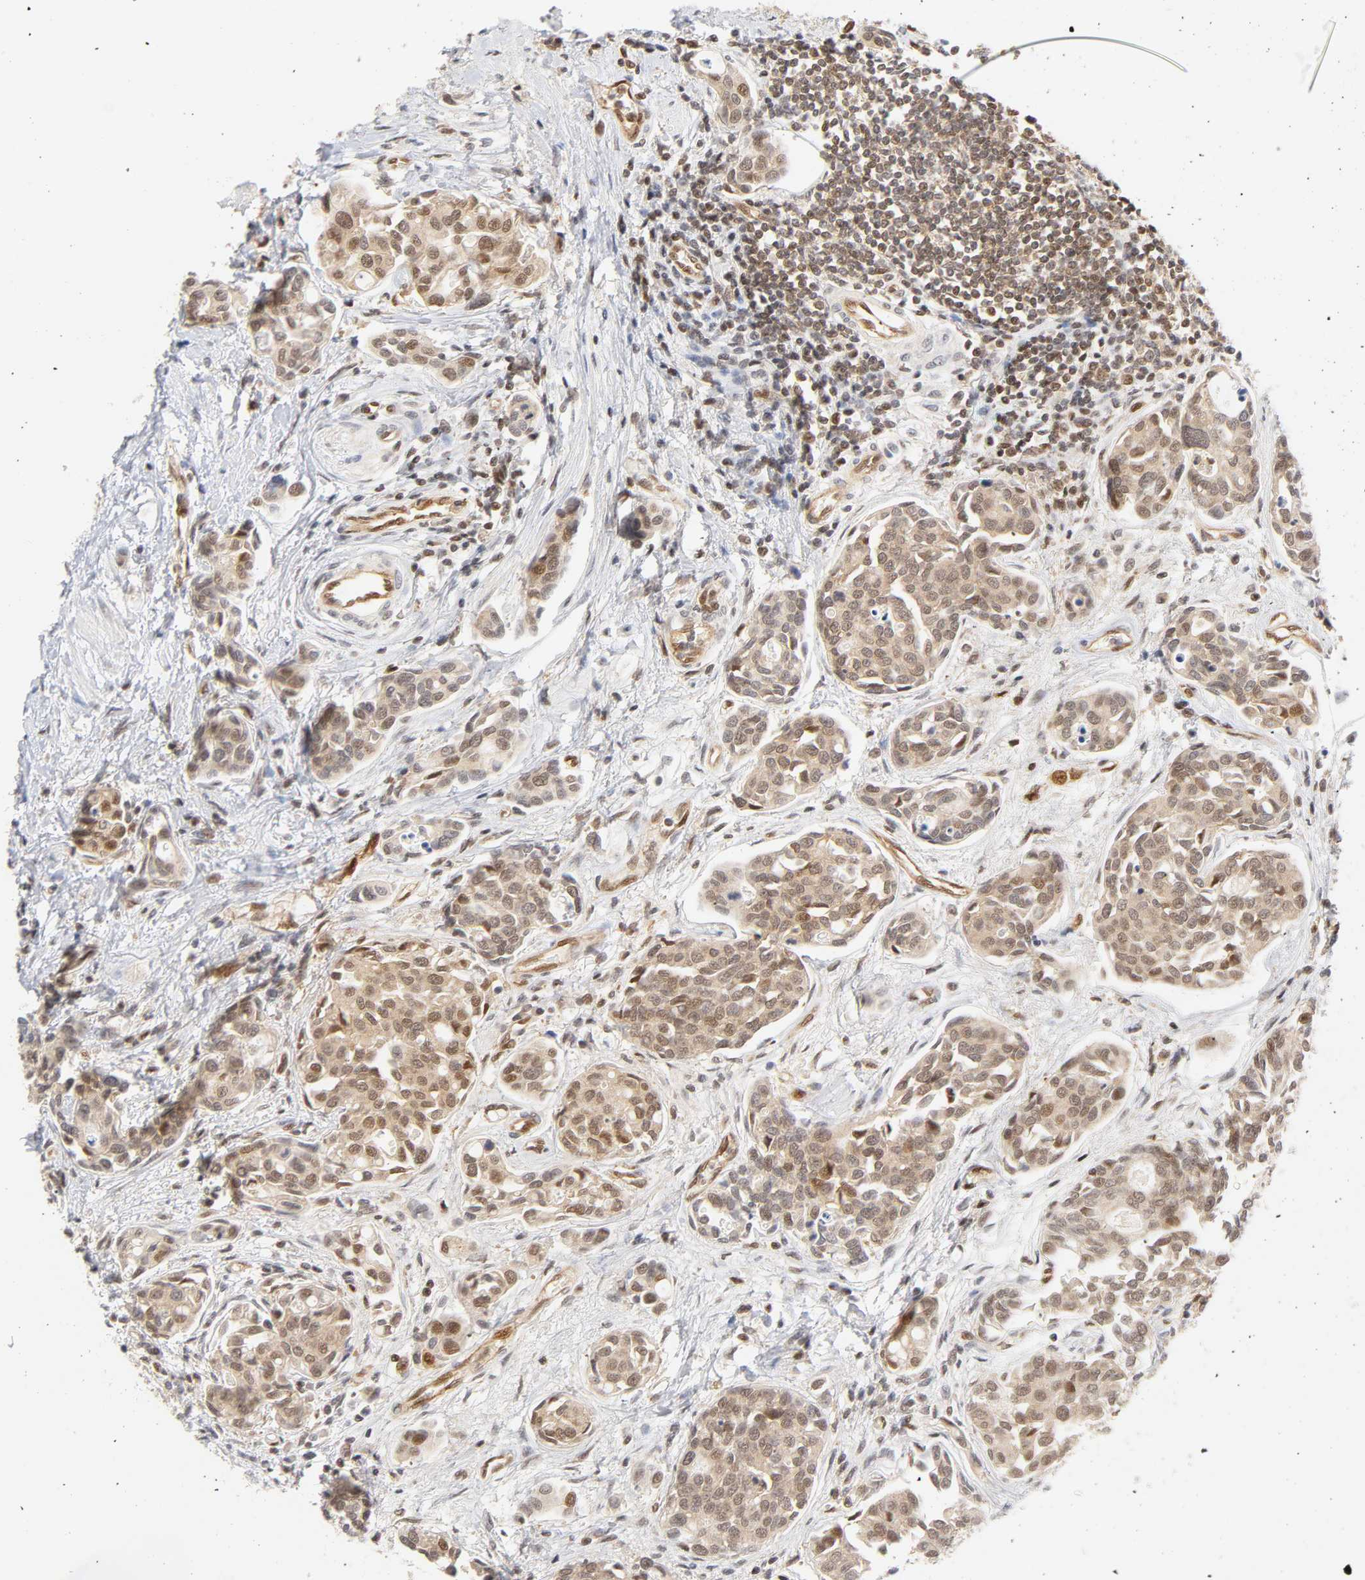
{"staining": {"intensity": "weak", "quantity": ">75%", "location": "cytoplasmic/membranous,nuclear"}, "tissue": "urothelial cancer", "cell_type": "Tumor cells", "image_type": "cancer", "snomed": [{"axis": "morphology", "description": "Urothelial carcinoma, High grade"}, {"axis": "topography", "description": "Urinary bladder"}], "caption": "This photomicrograph displays immunohistochemistry (IHC) staining of urothelial cancer, with low weak cytoplasmic/membranous and nuclear staining in approximately >75% of tumor cells.", "gene": "CDC37", "patient": {"sex": "male", "age": 78}}